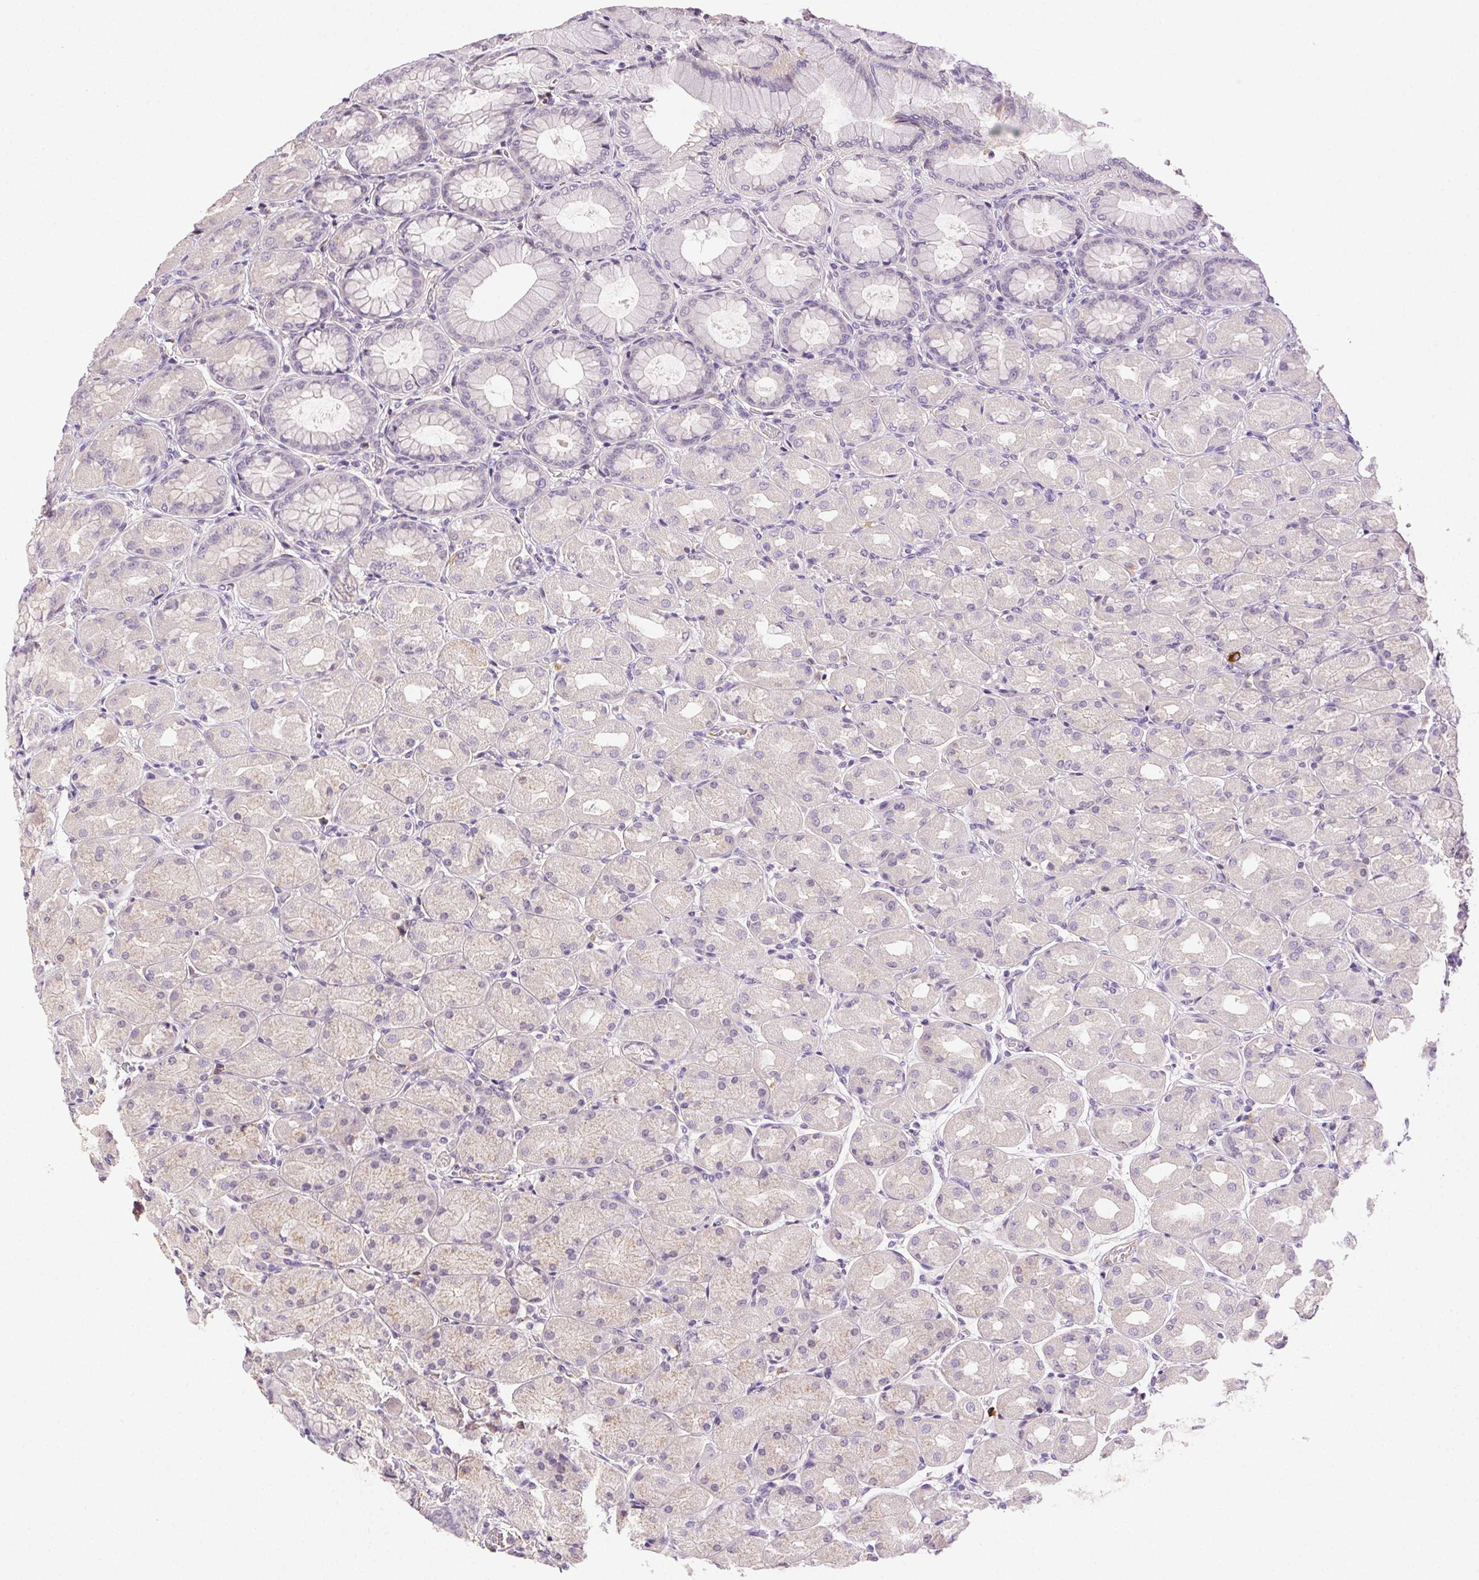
{"staining": {"intensity": "negative", "quantity": "none", "location": "none"}, "tissue": "stomach", "cell_type": "Glandular cells", "image_type": "normal", "snomed": [{"axis": "morphology", "description": "Normal tissue, NOS"}, {"axis": "topography", "description": "Stomach, upper"}], "caption": "Glandular cells show no significant protein expression in unremarkable stomach. (Stains: DAB immunohistochemistry (IHC) with hematoxylin counter stain, Microscopy: brightfield microscopy at high magnification).", "gene": "BPIFB2", "patient": {"sex": "female", "age": 56}}